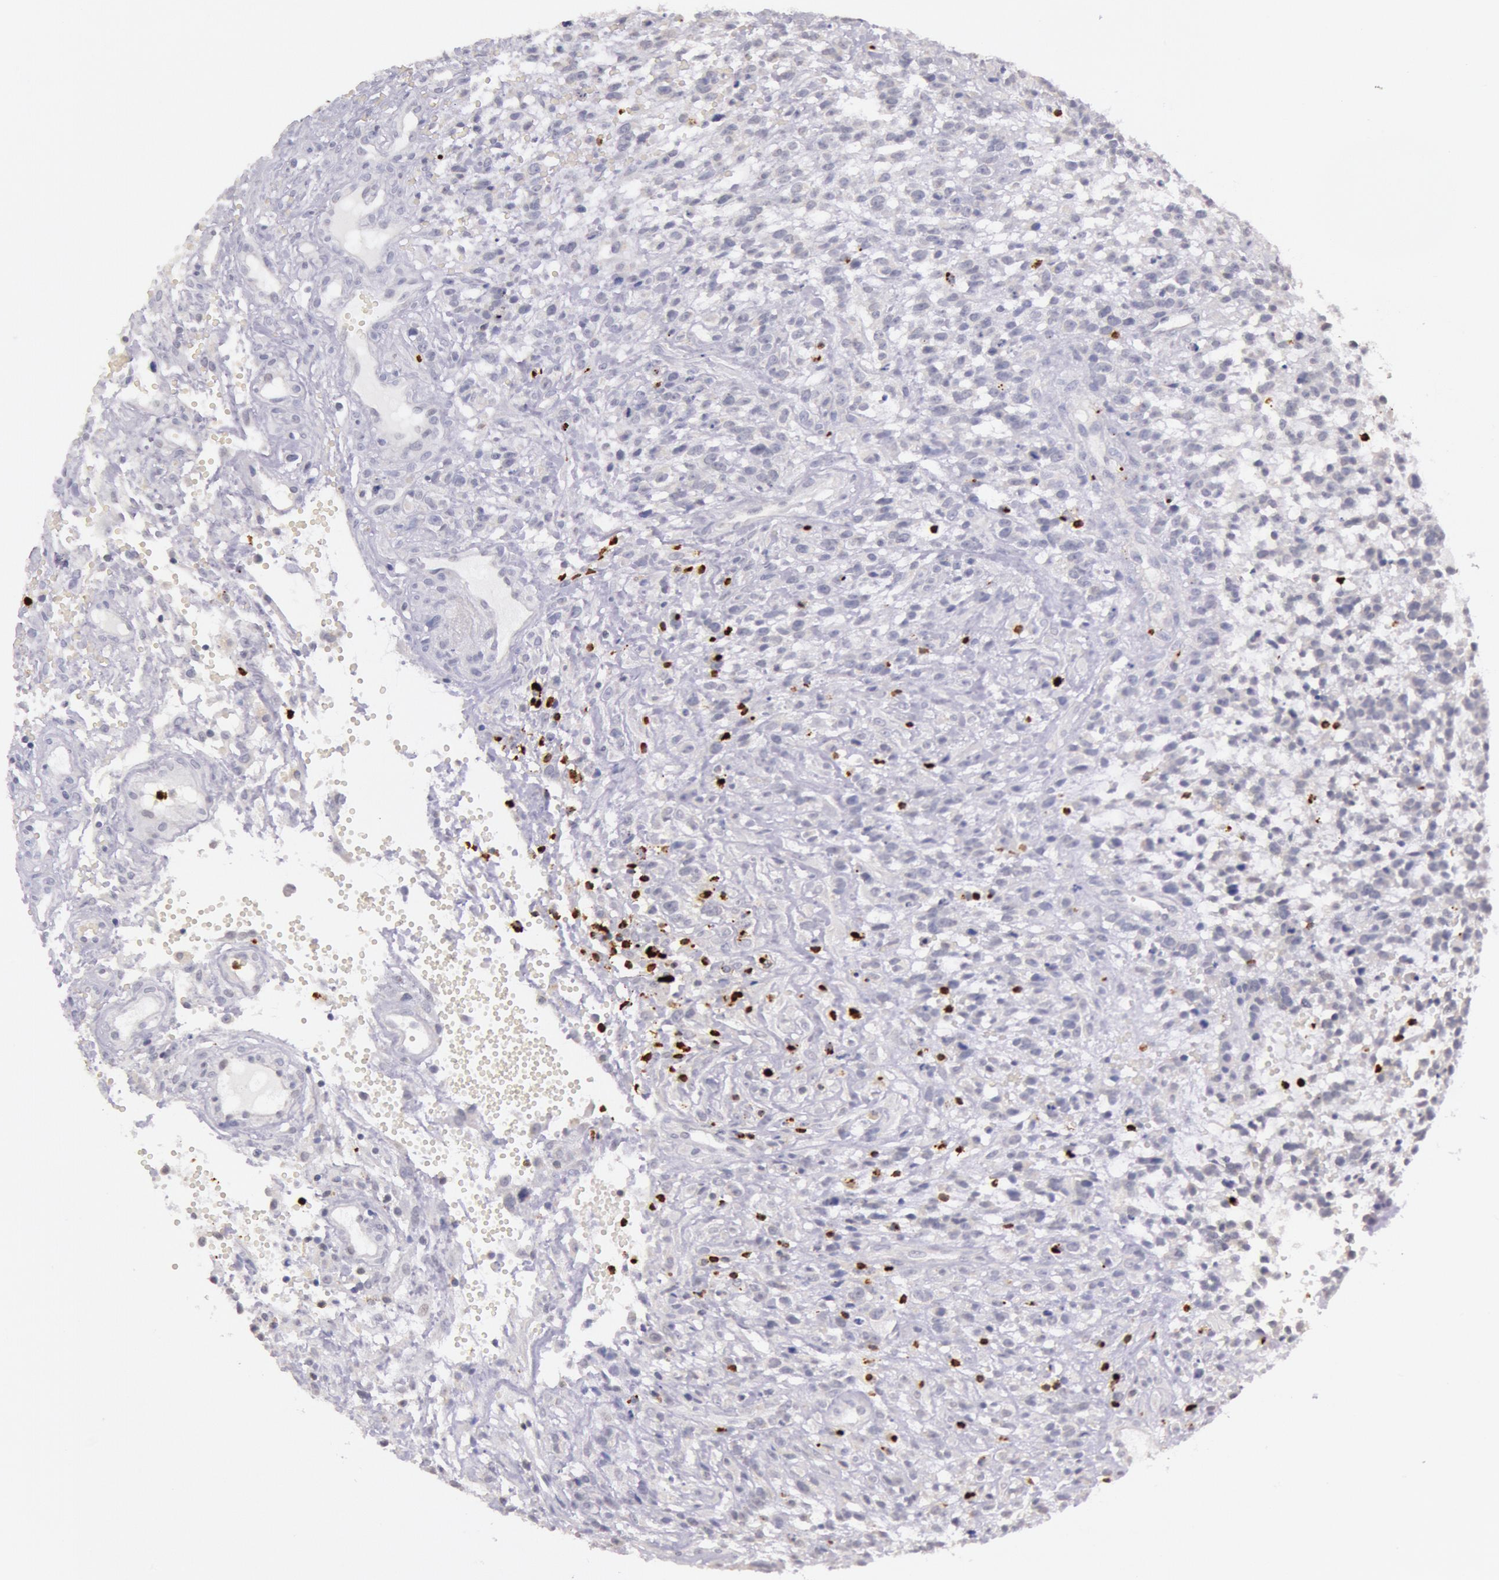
{"staining": {"intensity": "negative", "quantity": "none", "location": "none"}, "tissue": "glioma", "cell_type": "Tumor cells", "image_type": "cancer", "snomed": [{"axis": "morphology", "description": "Glioma, malignant, High grade"}, {"axis": "topography", "description": "Brain"}], "caption": "This is an immunohistochemistry micrograph of human glioma. There is no staining in tumor cells.", "gene": "KDM6A", "patient": {"sex": "male", "age": 66}}